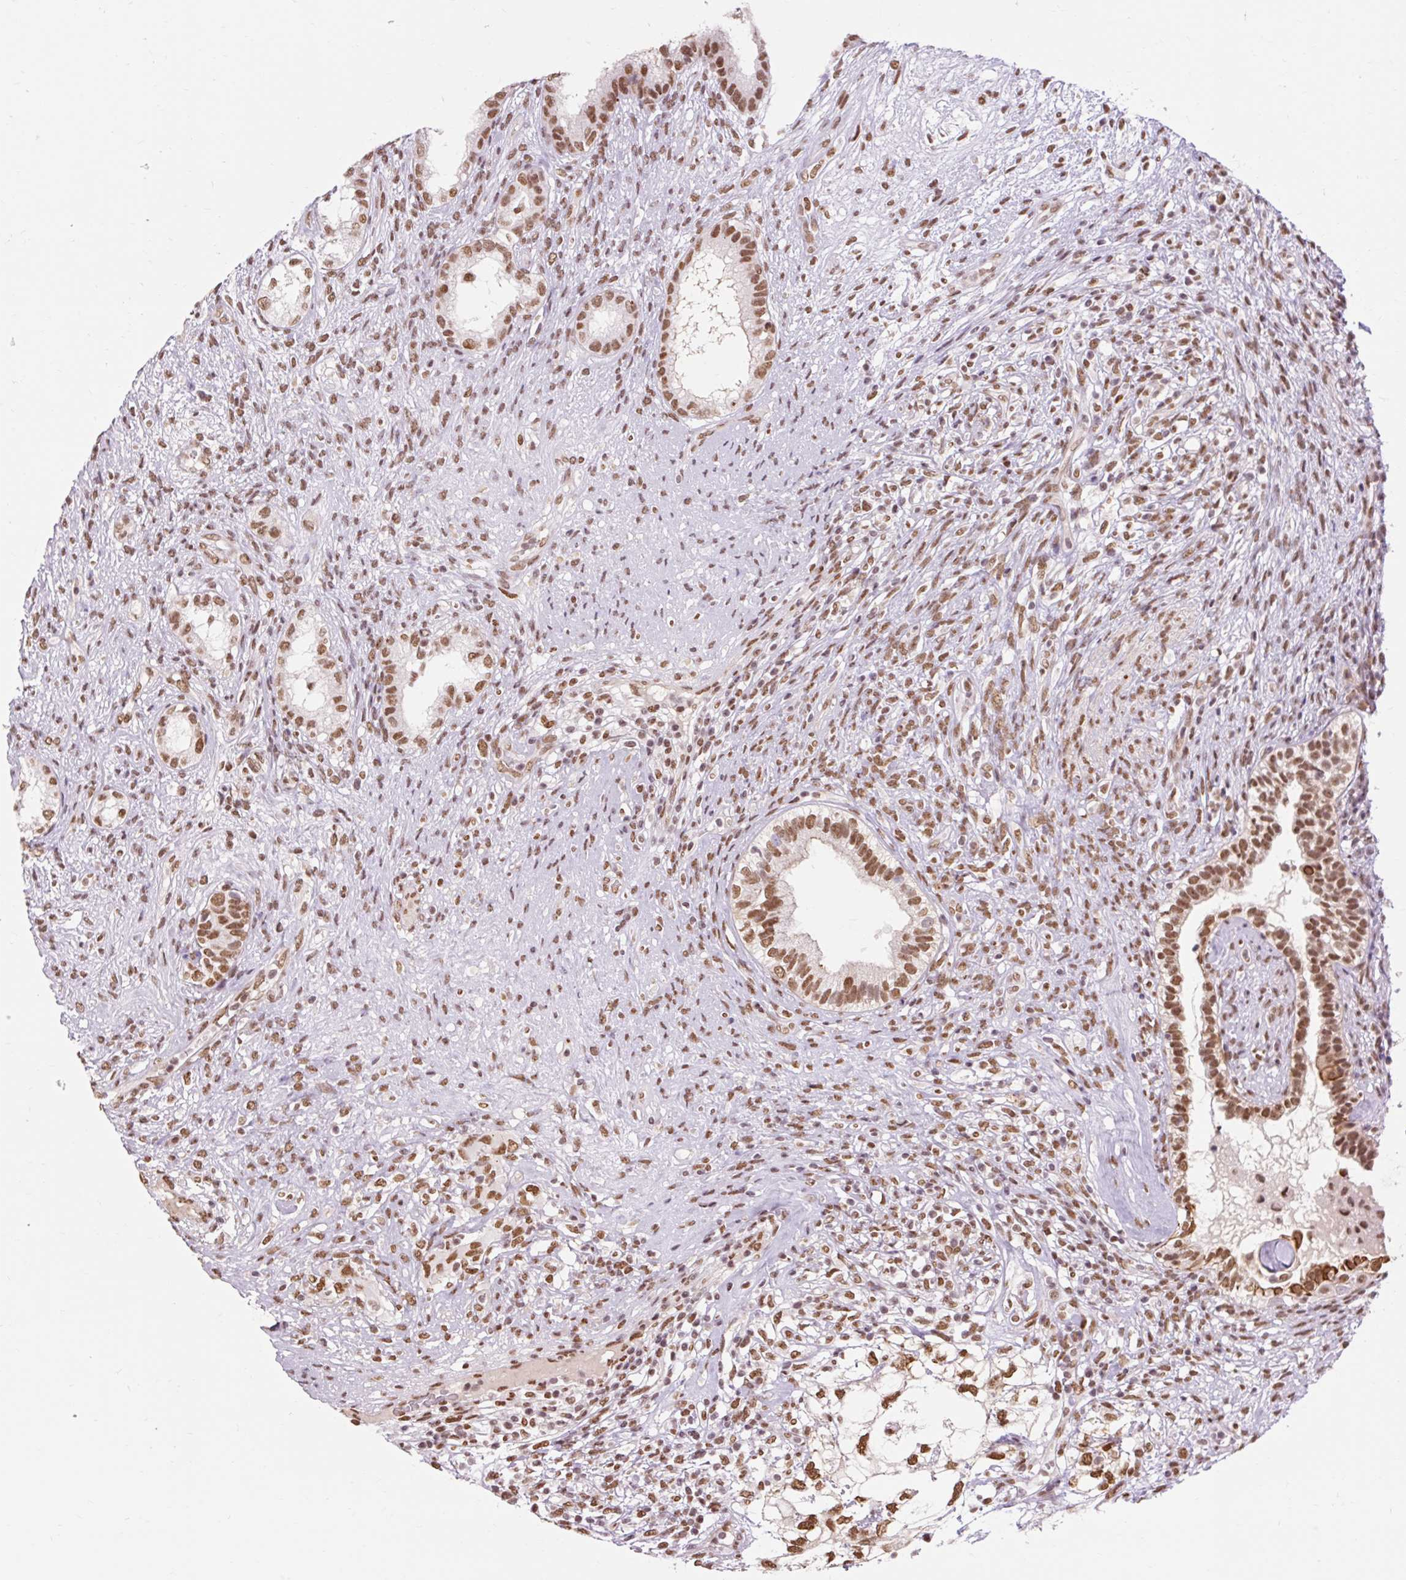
{"staining": {"intensity": "strong", "quantity": ">75%", "location": "cytoplasmic/membranous,nuclear"}, "tissue": "testis cancer", "cell_type": "Tumor cells", "image_type": "cancer", "snomed": [{"axis": "morphology", "description": "Seminoma, NOS"}, {"axis": "morphology", "description": "Carcinoma, Embryonal, NOS"}, {"axis": "topography", "description": "Testis"}], "caption": "Immunohistochemistry photomicrograph of neoplastic tissue: human testis seminoma stained using immunohistochemistry demonstrates high levels of strong protein expression localized specifically in the cytoplasmic/membranous and nuclear of tumor cells, appearing as a cytoplasmic/membranous and nuclear brown color.", "gene": "NPIPB12", "patient": {"sex": "male", "age": 41}}